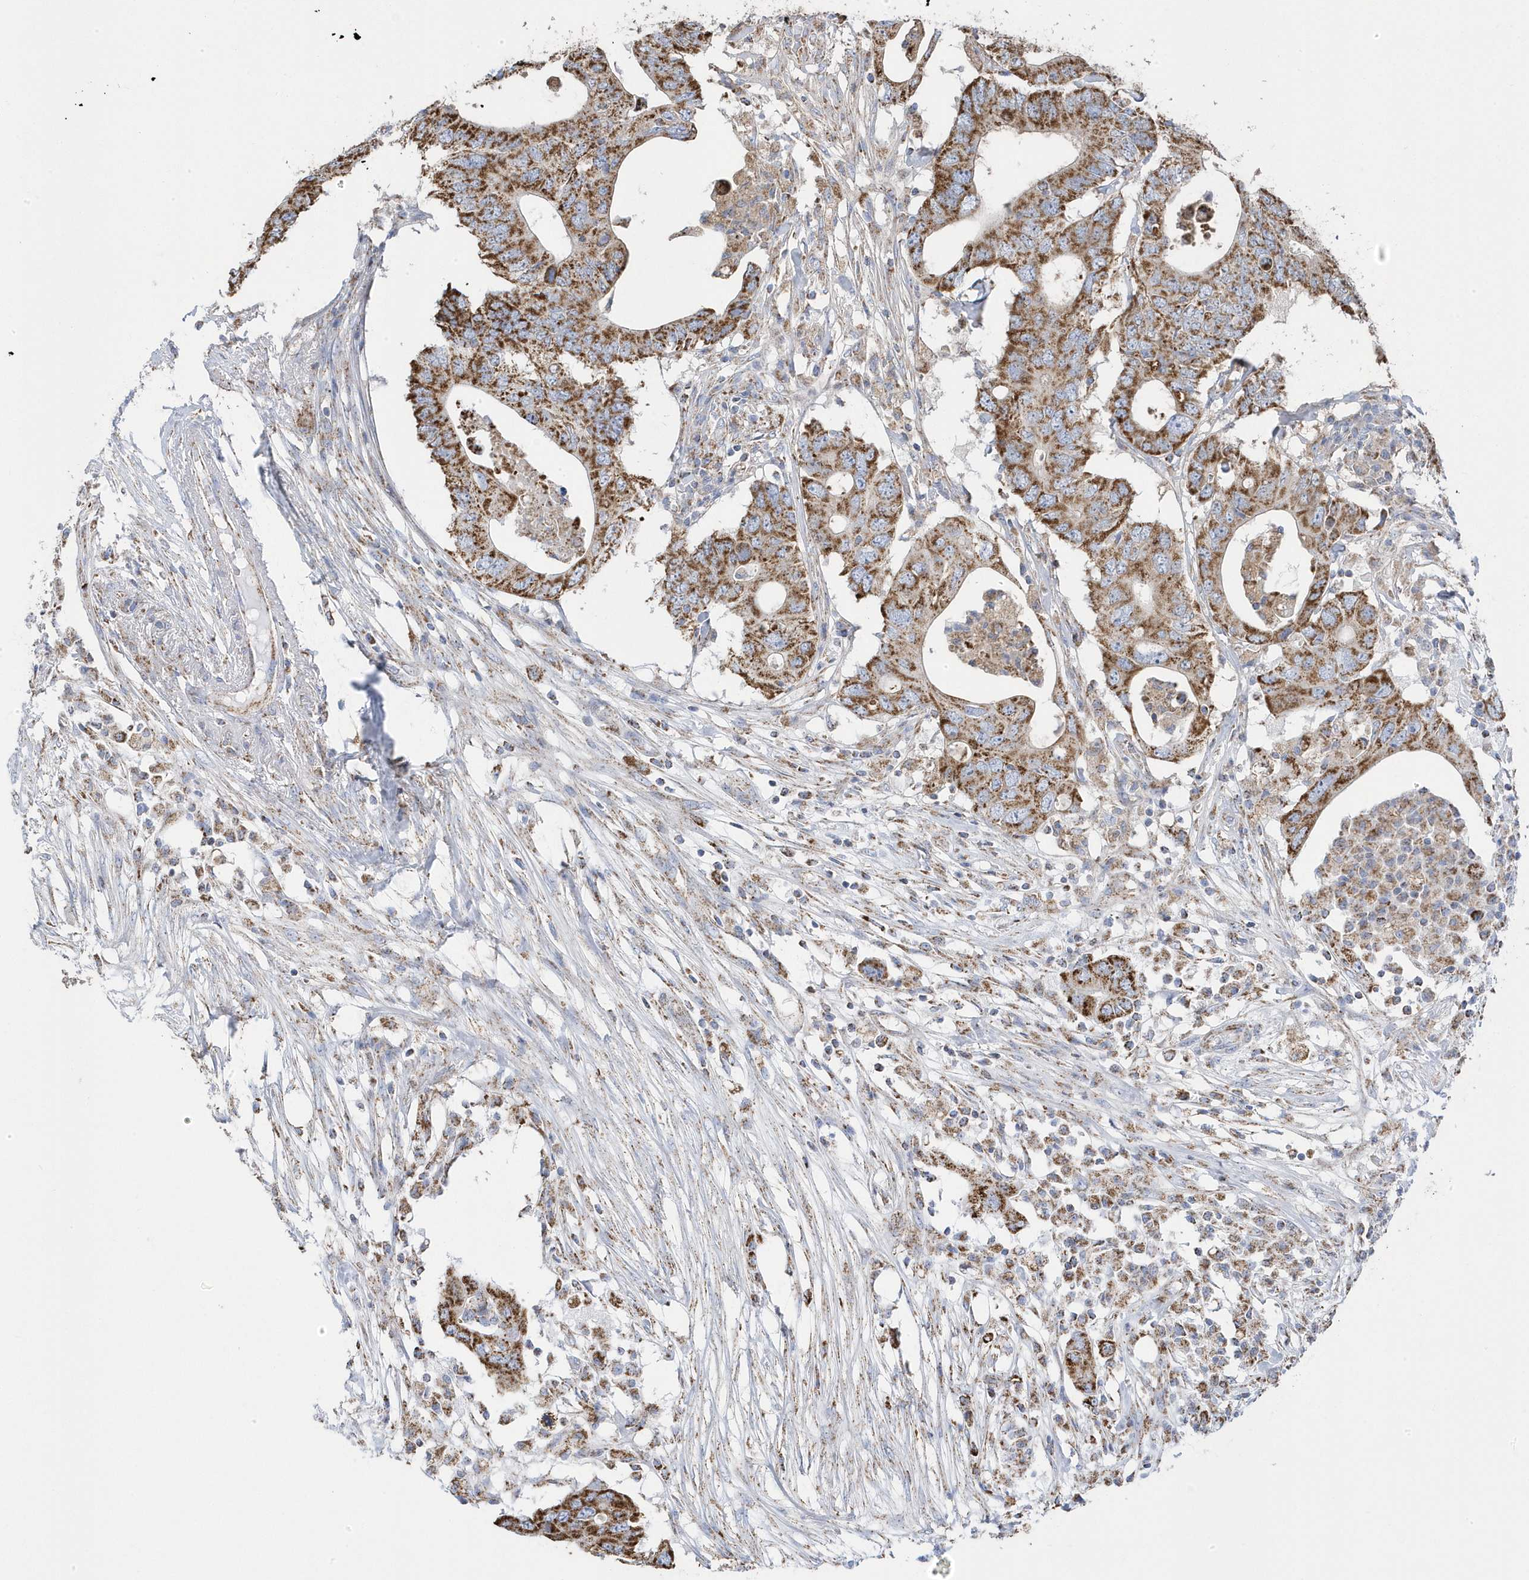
{"staining": {"intensity": "strong", "quantity": ">75%", "location": "cytoplasmic/membranous"}, "tissue": "colorectal cancer", "cell_type": "Tumor cells", "image_type": "cancer", "snomed": [{"axis": "morphology", "description": "Adenocarcinoma, NOS"}, {"axis": "topography", "description": "Colon"}], "caption": "IHC histopathology image of neoplastic tissue: human colorectal cancer stained using immunohistochemistry (IHC) exhibits high levels of strong protein expression localized specifically in the cytoplasmic/membranous of tumor cells, appearing as a cytoplasmic/membranous brown color.", "gene": "GTPBP8", "patient": {"sex": "male", "age": 71}}